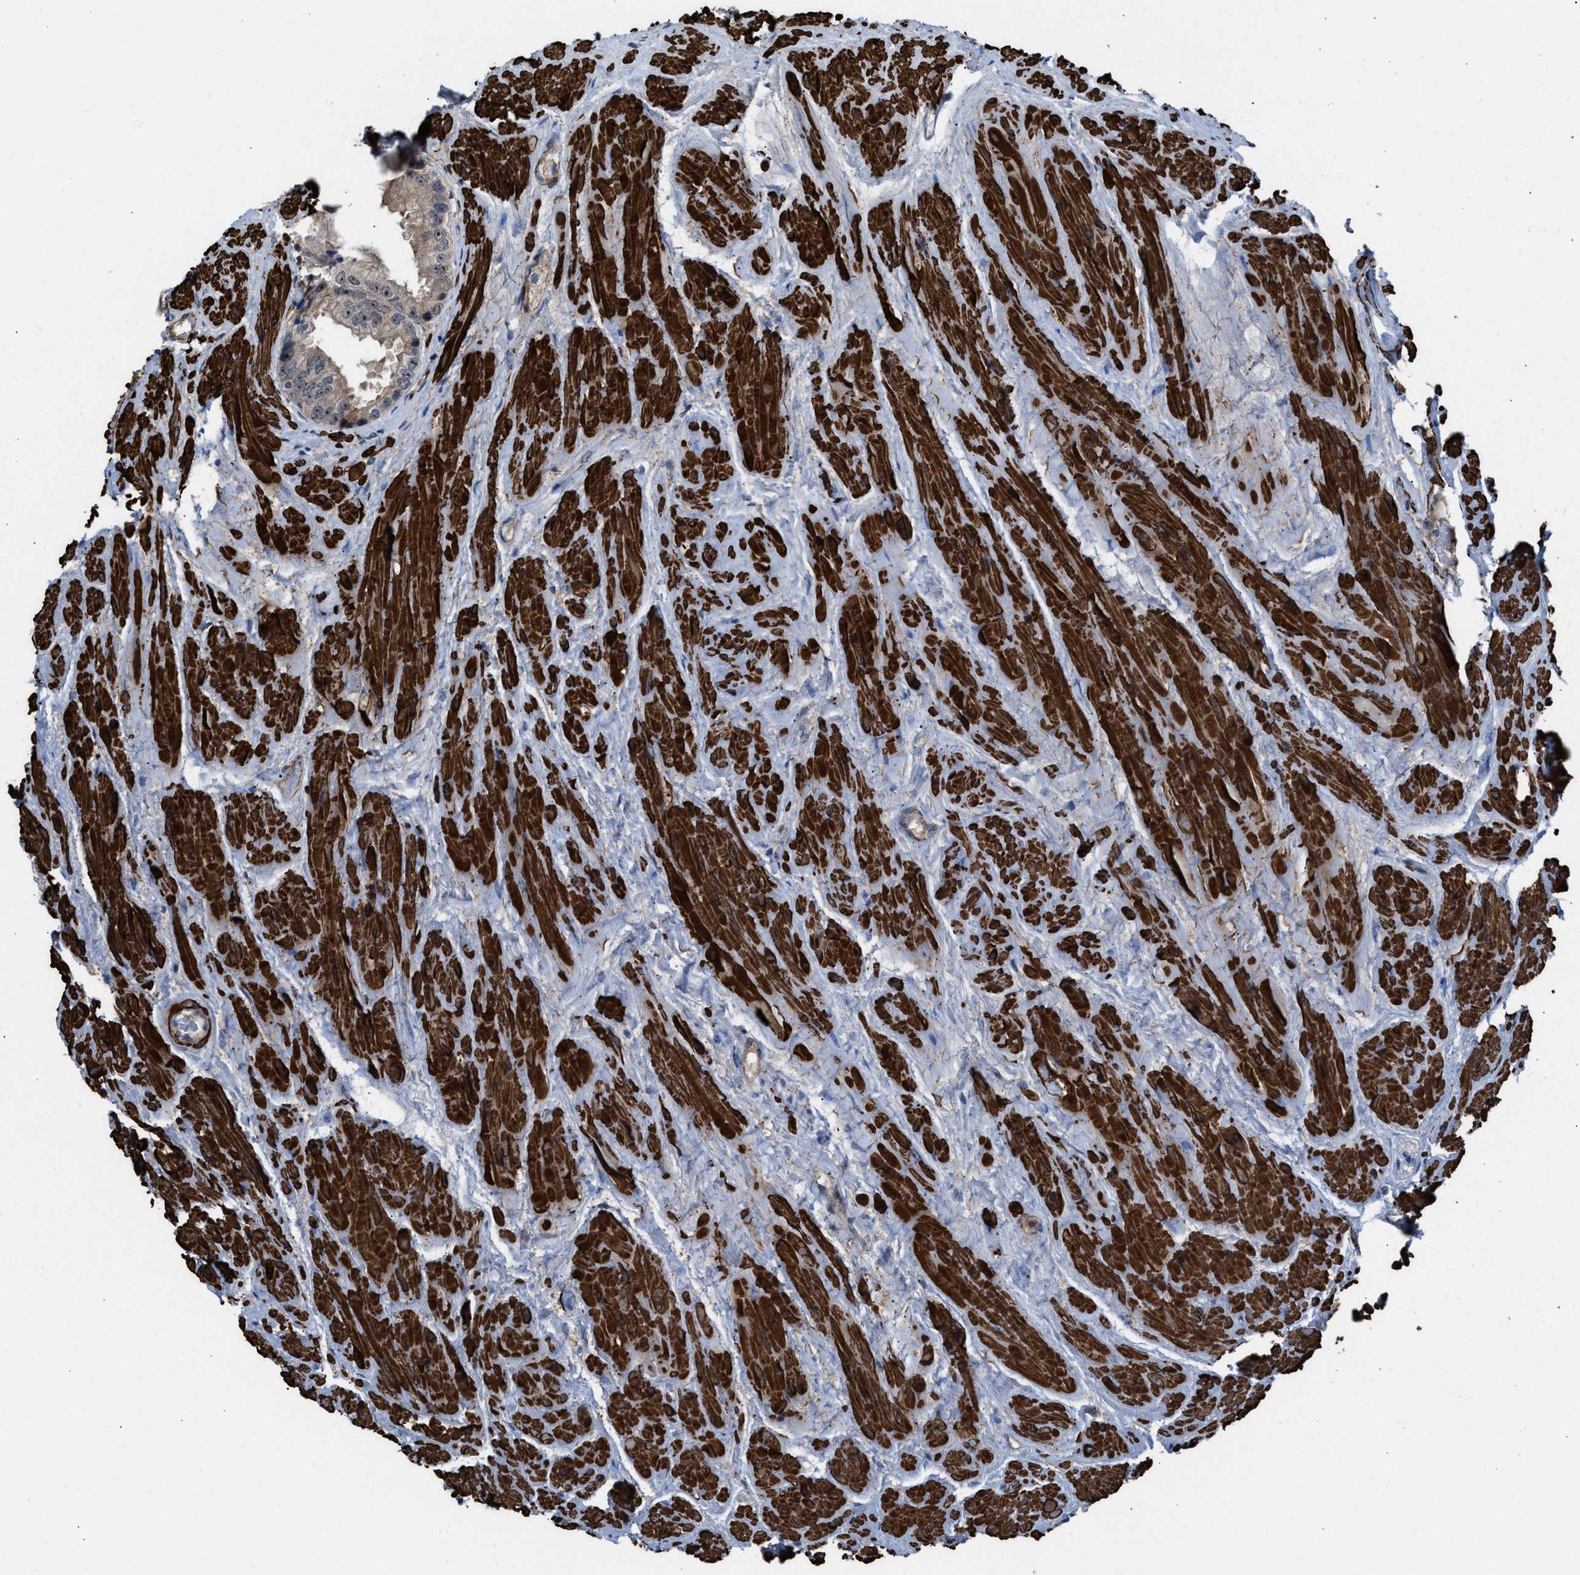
{"staining": {"intensity": "moderate", "quantity": ">75%", "location": "cytoplasmic/membranous,nuclear"}, "tissue": "prostate cancer", "cell_type": "Tumor cells", "image_type": "cancer", "snomed": [{"axis": "morphology", "description": "Adenocarcinoma, High grade"}, {"axis": "topography", "description": "Prostate"}], "caption": "Prostate cancer stained with a protein marker displays moderate staining in tumor cells.", "gene": "NQO2", "patient": {"sex": "male", "age": 61}}